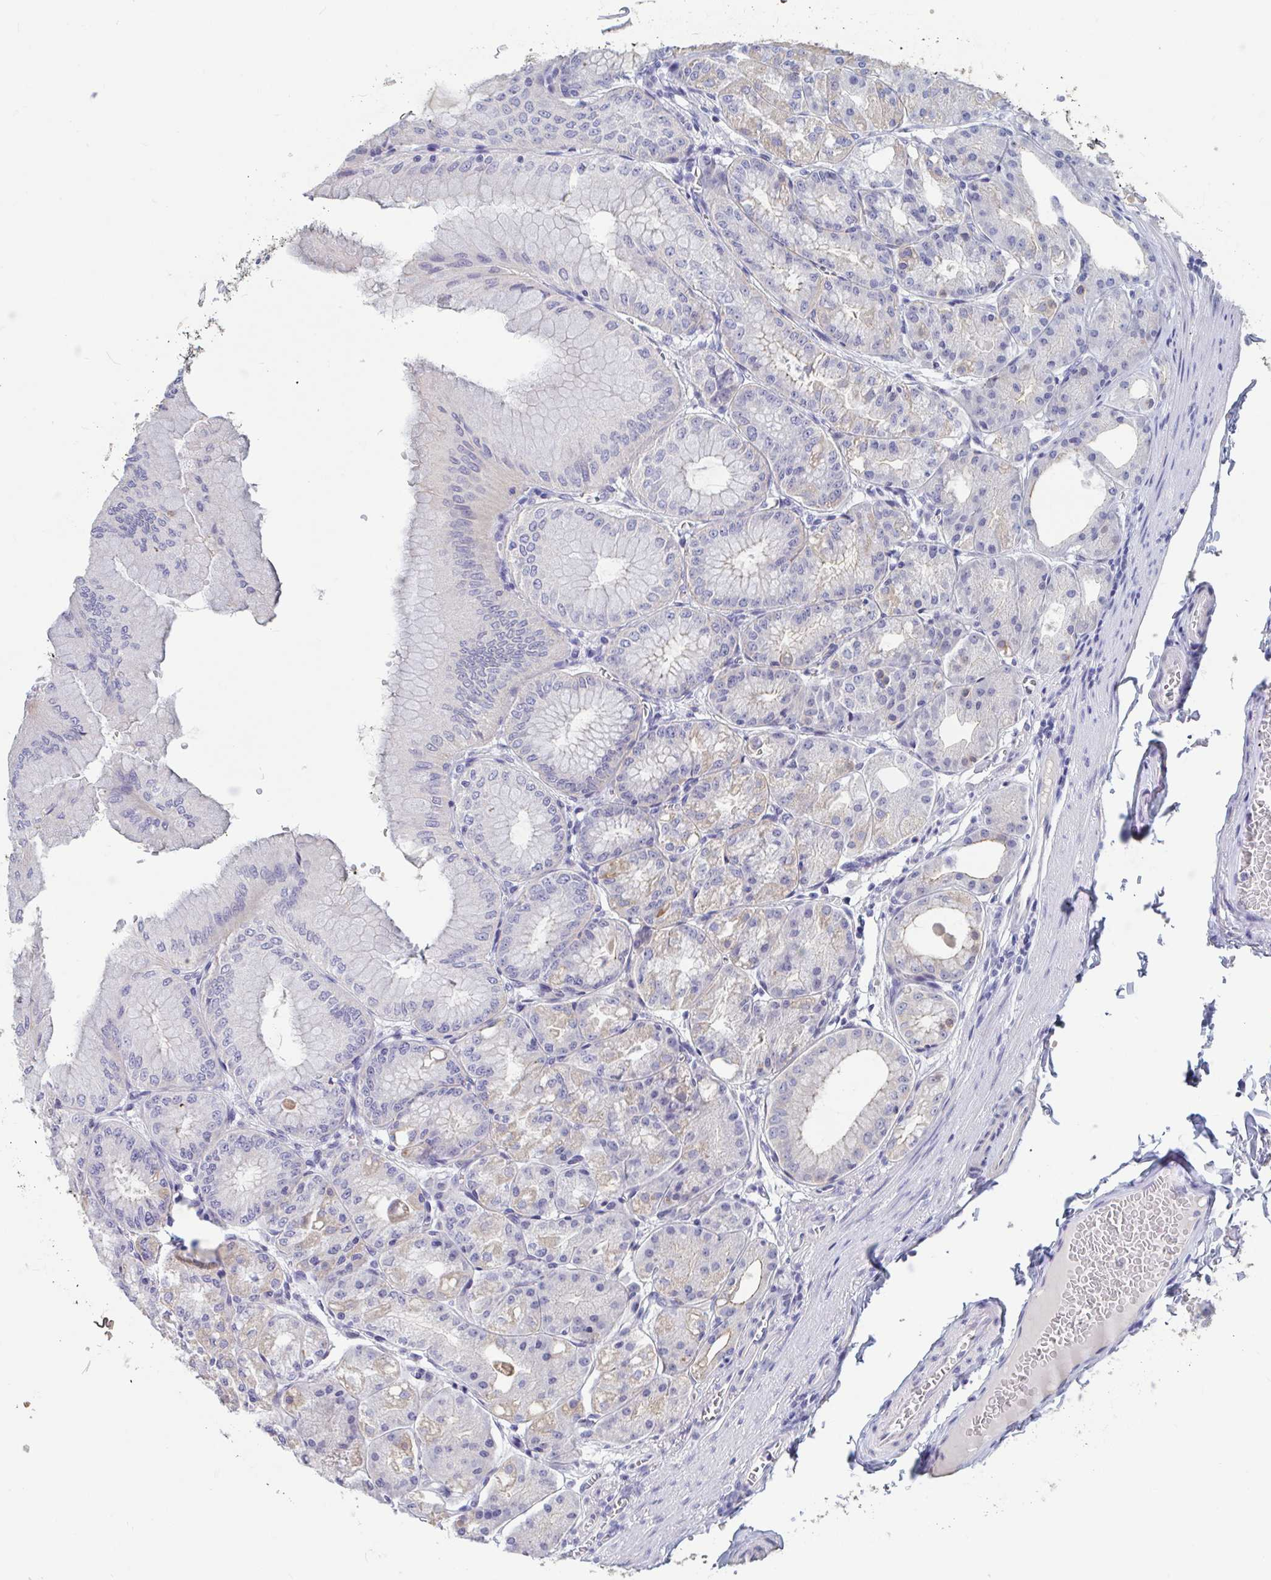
{"staining": {"intensity": "moderate", "quantity": "<25%", "location": "cytoplasmic/membranous"}, "tissue": "stomach", "cell_type": "Glandular cells", "image_type": "normal", "snomed": [{"axis": "morphology", "description": "Normal tissue, NOS"}, {"axis": "topography", "description": "Stomach, lower"}], "caption": "A histopathology image of stomach stained for a protein shows moderate cytoplasmic/membranous brown staining in glandular cells. Nuclei are stained in blue.", "gene": "UNKL", "patient": {"sex": "male", "age": 71}}